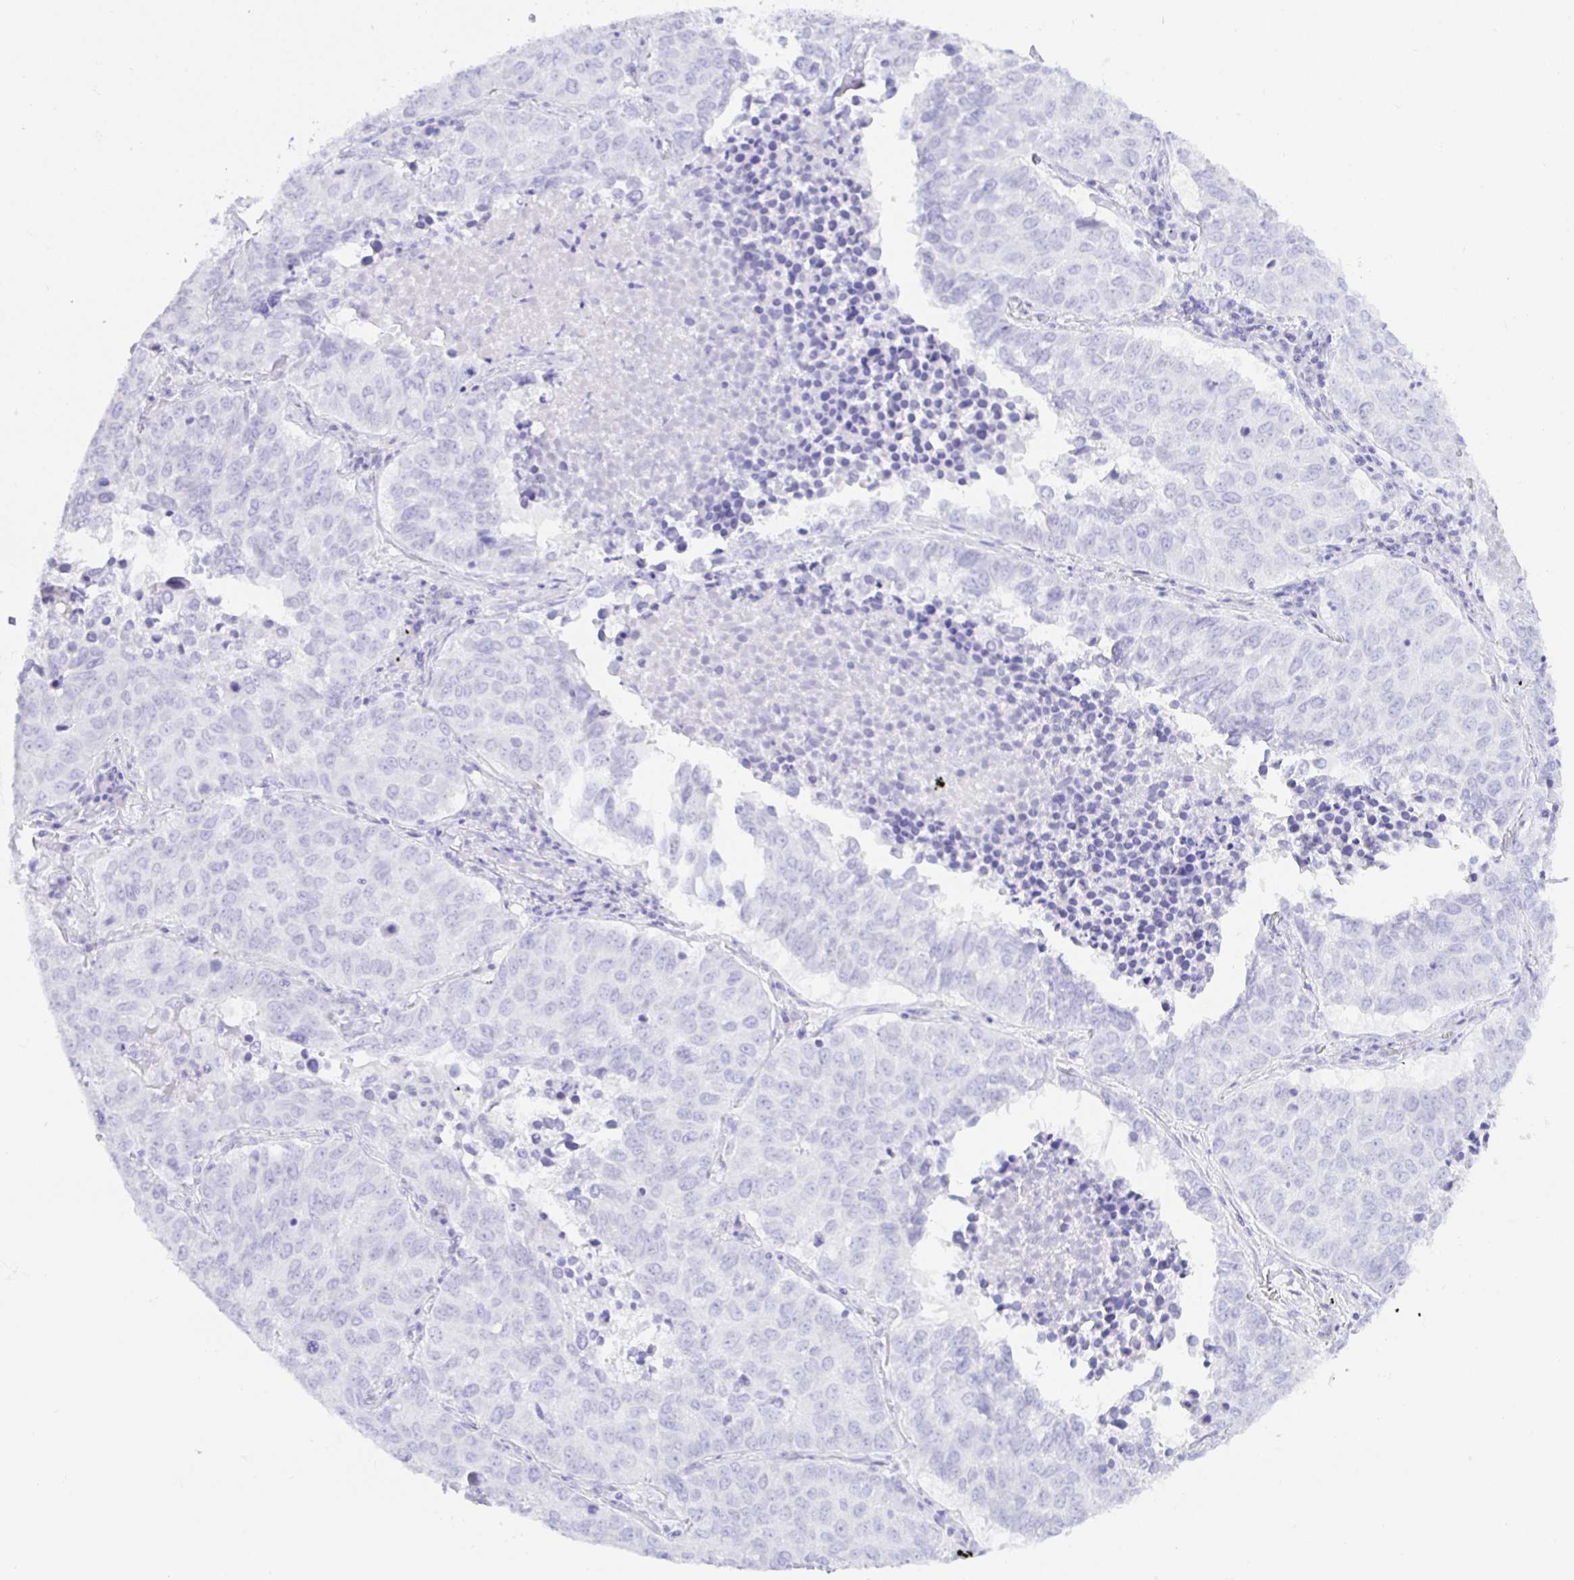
{"staining": {"intensity": "negative", "quantity": "none", "location": "none"}, "tissue": "lung cancer", "cell_type": "Tumor cells", "image_type": "cancer", "snomed": [{"axis": "morphology", "description": "Adenocarcinoma, NOS"}, {"axis": "topography", "description": "Lung"}], "caption": "This is a histopathology image of IHC staining of lung adenocarcinoma, which shows no expression in tumor cells.", "gene": "PAX8", "patient": {"sex": "female", "age": 50}}